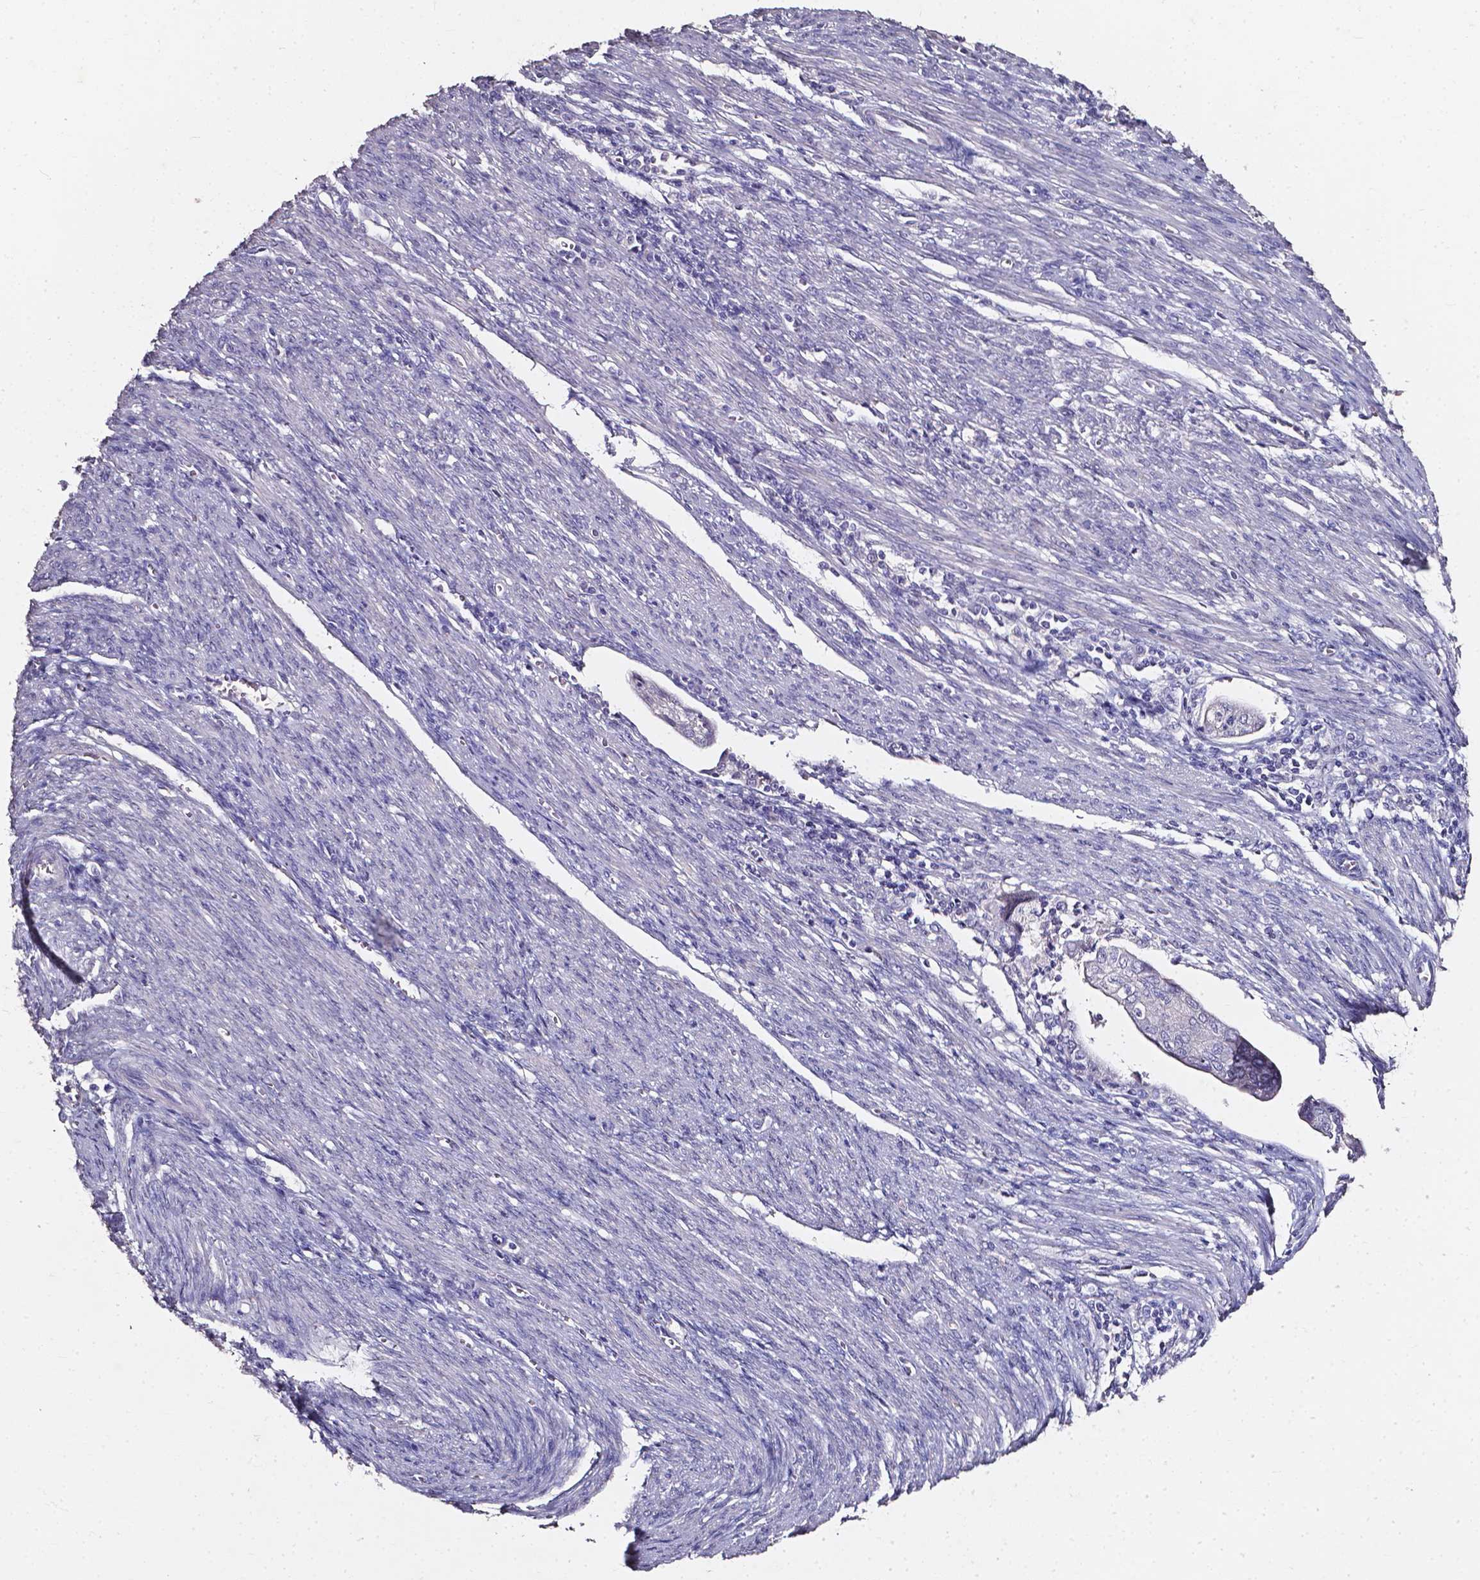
{"staining": {"intensity": "negative", "quantity": "none", "location": "none"}, "tissue": "endometrial cancer", "cell_type": "Tumor cells", "image_type": "cancer", "snomed": [{"axis": "morphology", "description": "Adenocarcinoma, NOS"}, {"axis": "topography", "description": "Endometrium"}], "caption": "Immunohistochemistry (IHC) of human endometrial cancer demonstrates no positivity in tumor cells.", "gene": "AKR1B10", "patient": {"sex": "female", "age": 79}}